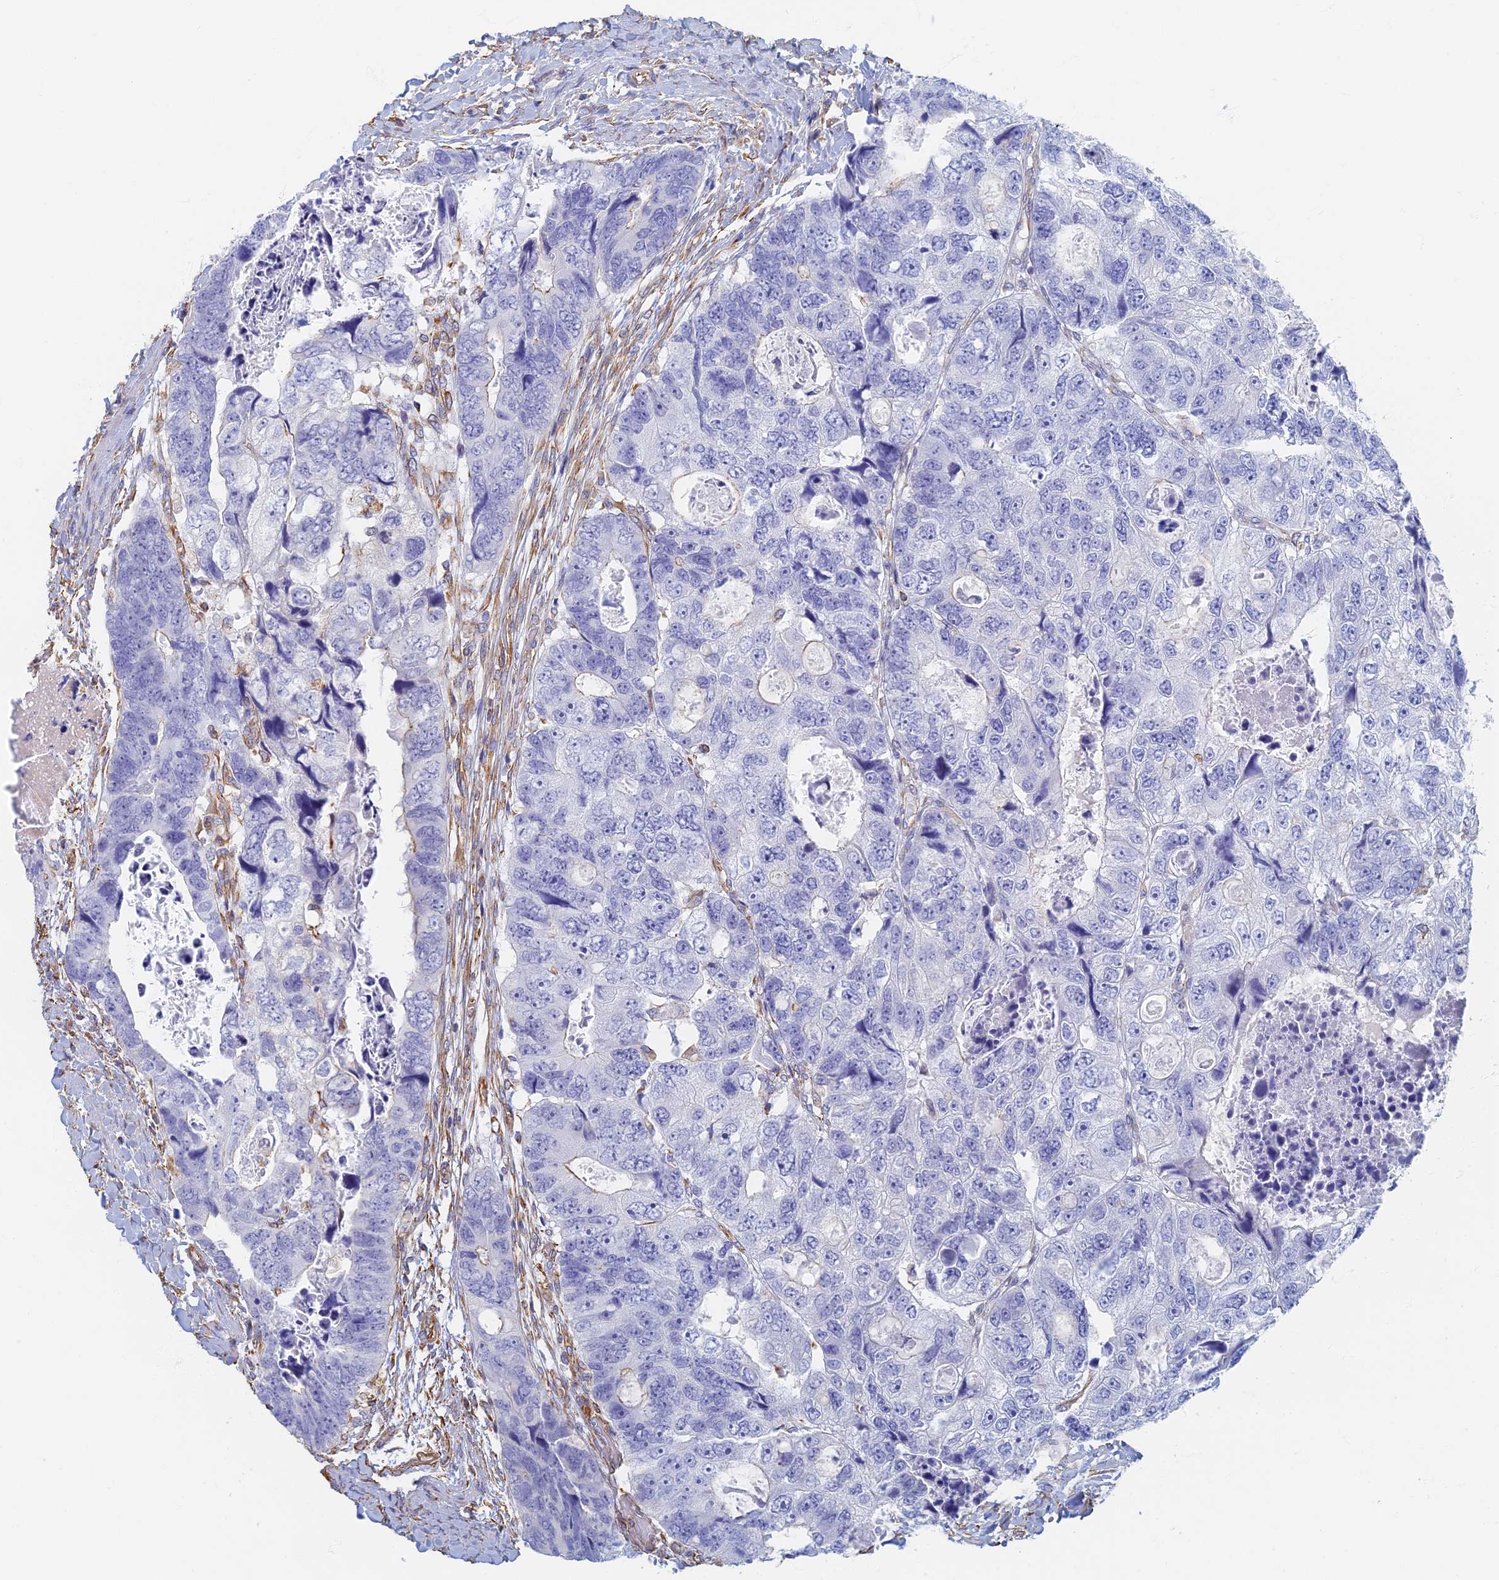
{"staining": {"intensity": "negative", "quantity": "none", "location": "none"}, "tissue": "colorectal cancer", "cell_type": "Tumor cells", "image_type": "cancer", "snomed": [{"axis": "morphology", "description": "Adenocarcinoma, NOS"}, {"axis": "topography", "description": "Rectum"}], "caption": "The histopathology image displays no significant staining in tumor cells of colorectal cancer.", "gene": "RMC1", "patient": {"sex": "male", "age": 59}}